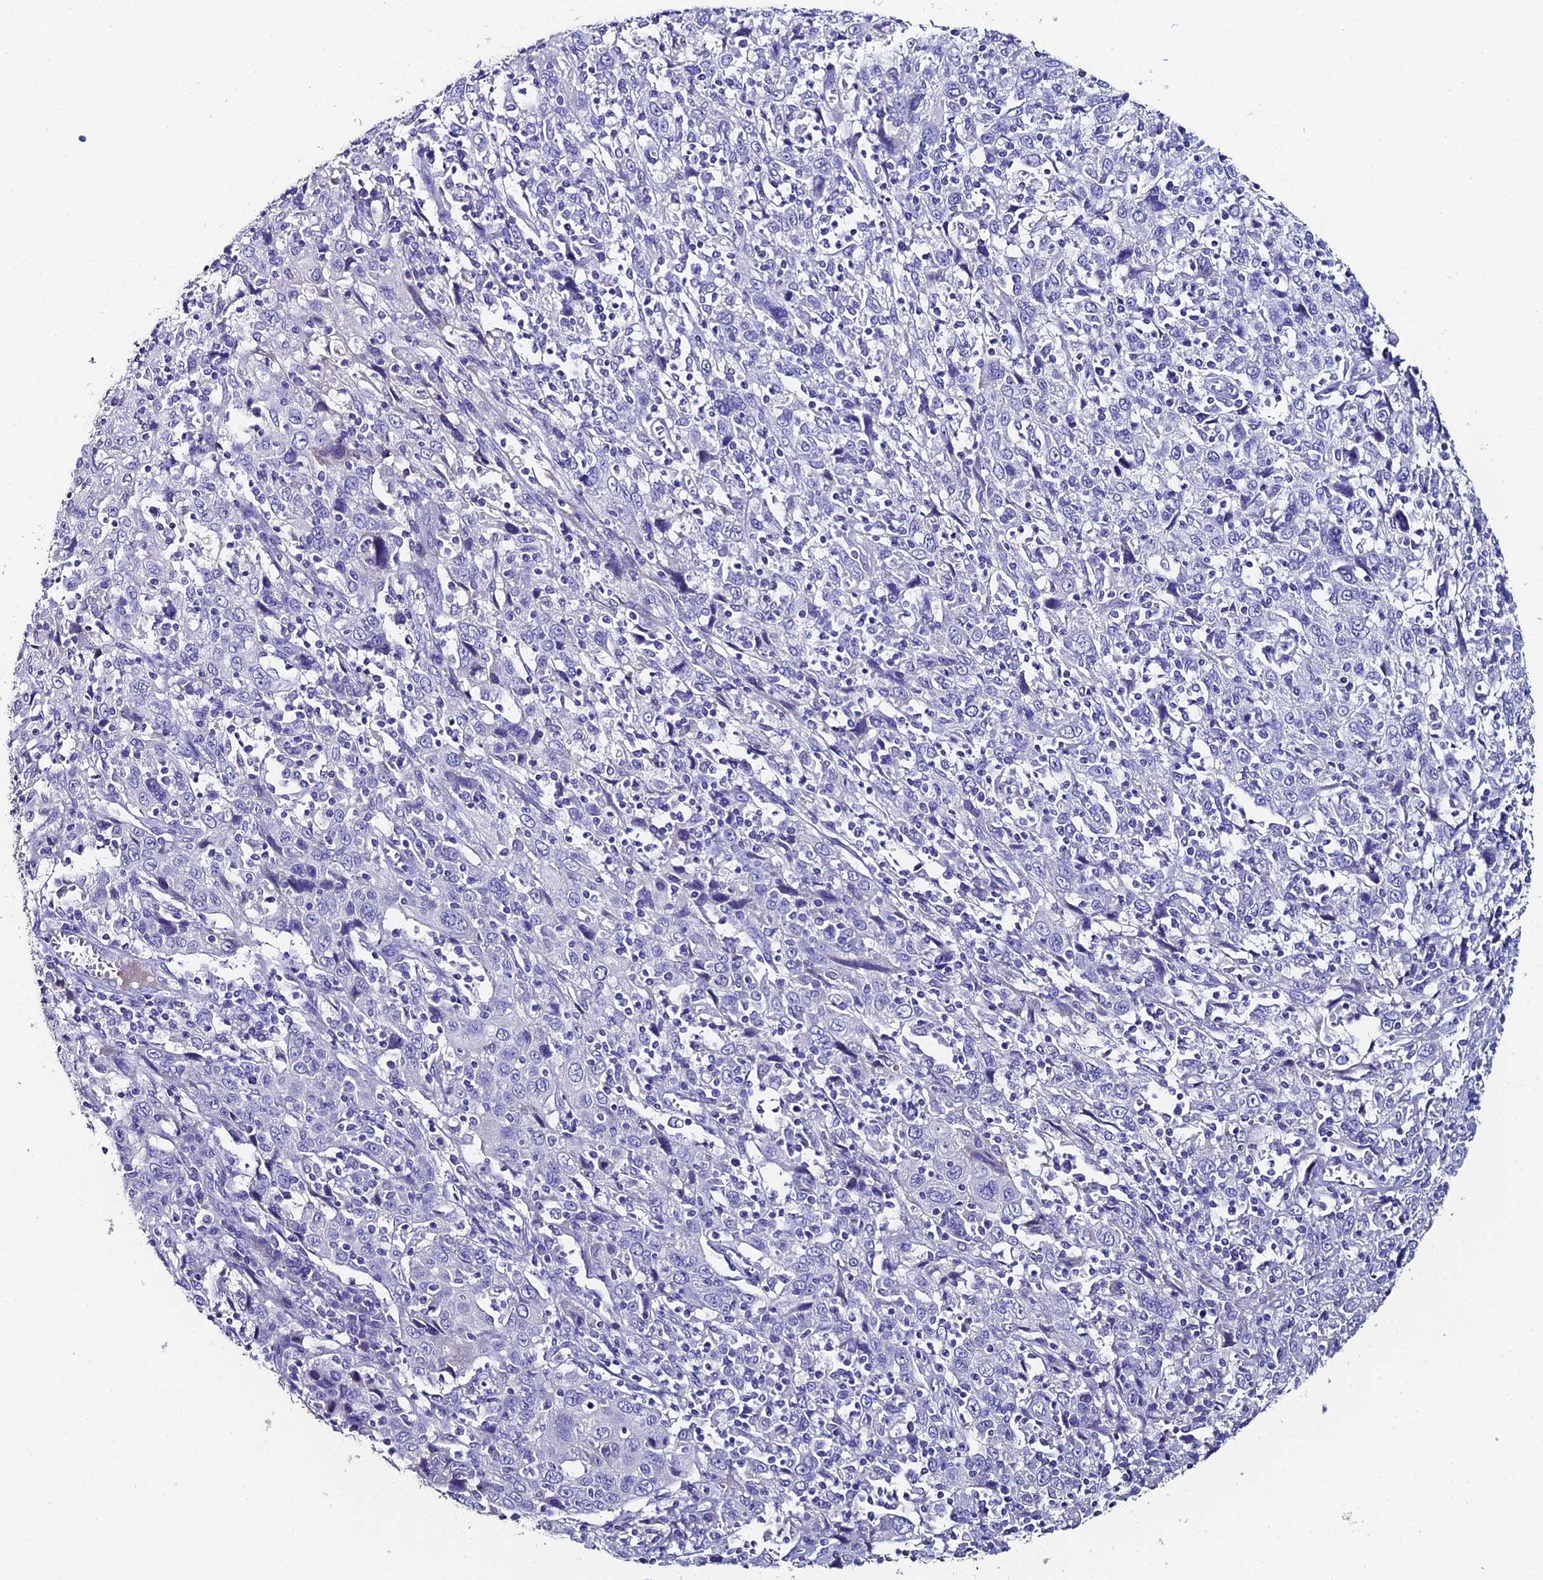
{"staining": {"intensity": "negative", "quantity": "none", "location": "none"}, "tissue": "cervical cancer", "cell_type": "Tumor cells", "image_type": "cancer", "snomed": [{"axis": "morphology", "description": "Squamous cell carcinoma, NOS"}, {"axis": "topography", "description": "Cervix"}], "caption": "Histopathology image shows no protein expression in tumor cells of squamous cell carcinoma (cervical) tissue.", "gene": "ESRRG", "patient": {"sex": "female", "age": 46}}